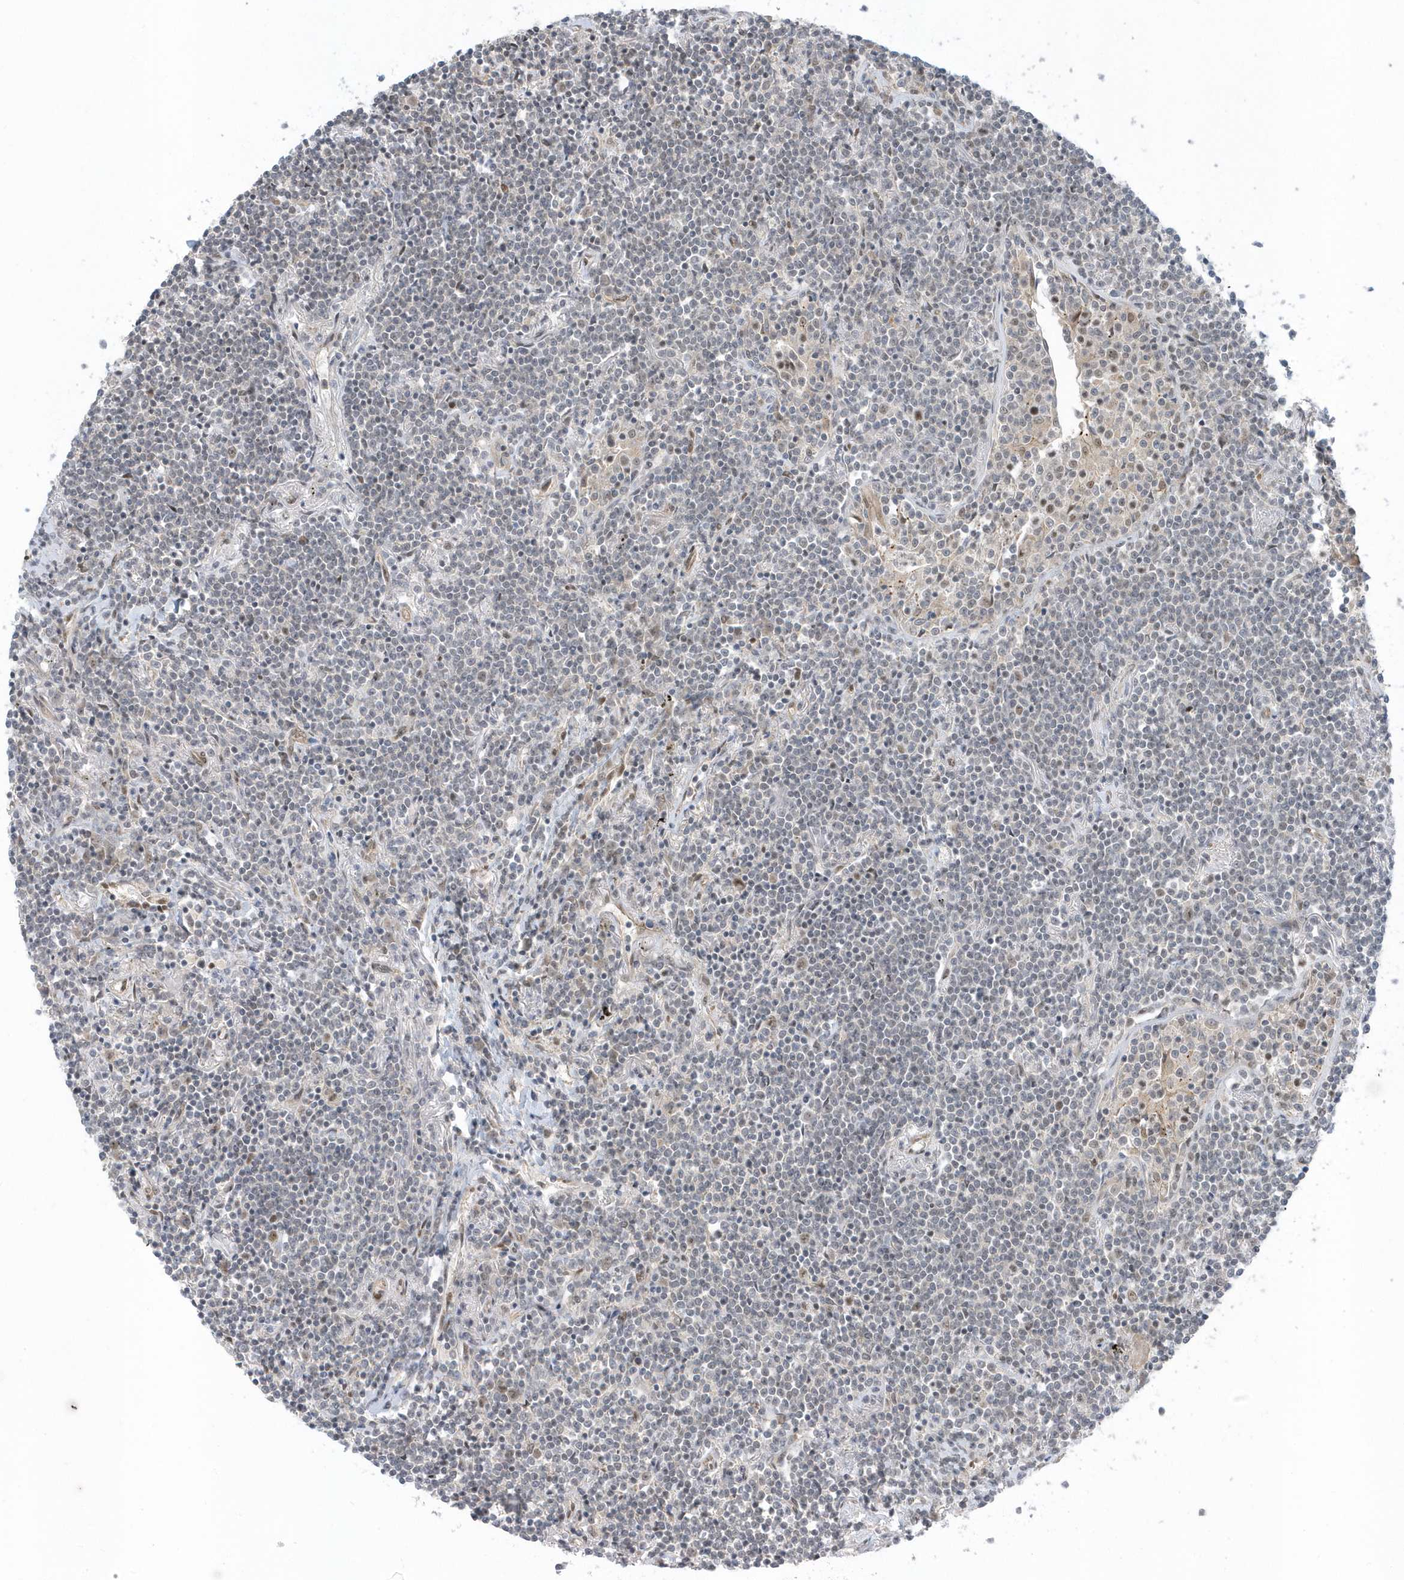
{"staining": {"intensity": "negative", "quantity": "none", "location": "none"}, "tissue": "lymphoma", "cell_type": "Tumor cells", "image_type": "cancer", "snomed": [{"axis": "morphology", "description": "Malignant lymphoma, non-Hodgkin's type, Low grade"}, {"axis": "topography", "description": "Lung"}], "caption": "IHC of human malignant lymphoma, non-Hodgkin's type (low-grade) shows no positivity in tumor cells.", "gene": "USP53", "patient": {"sex": "female", "age": 71}}